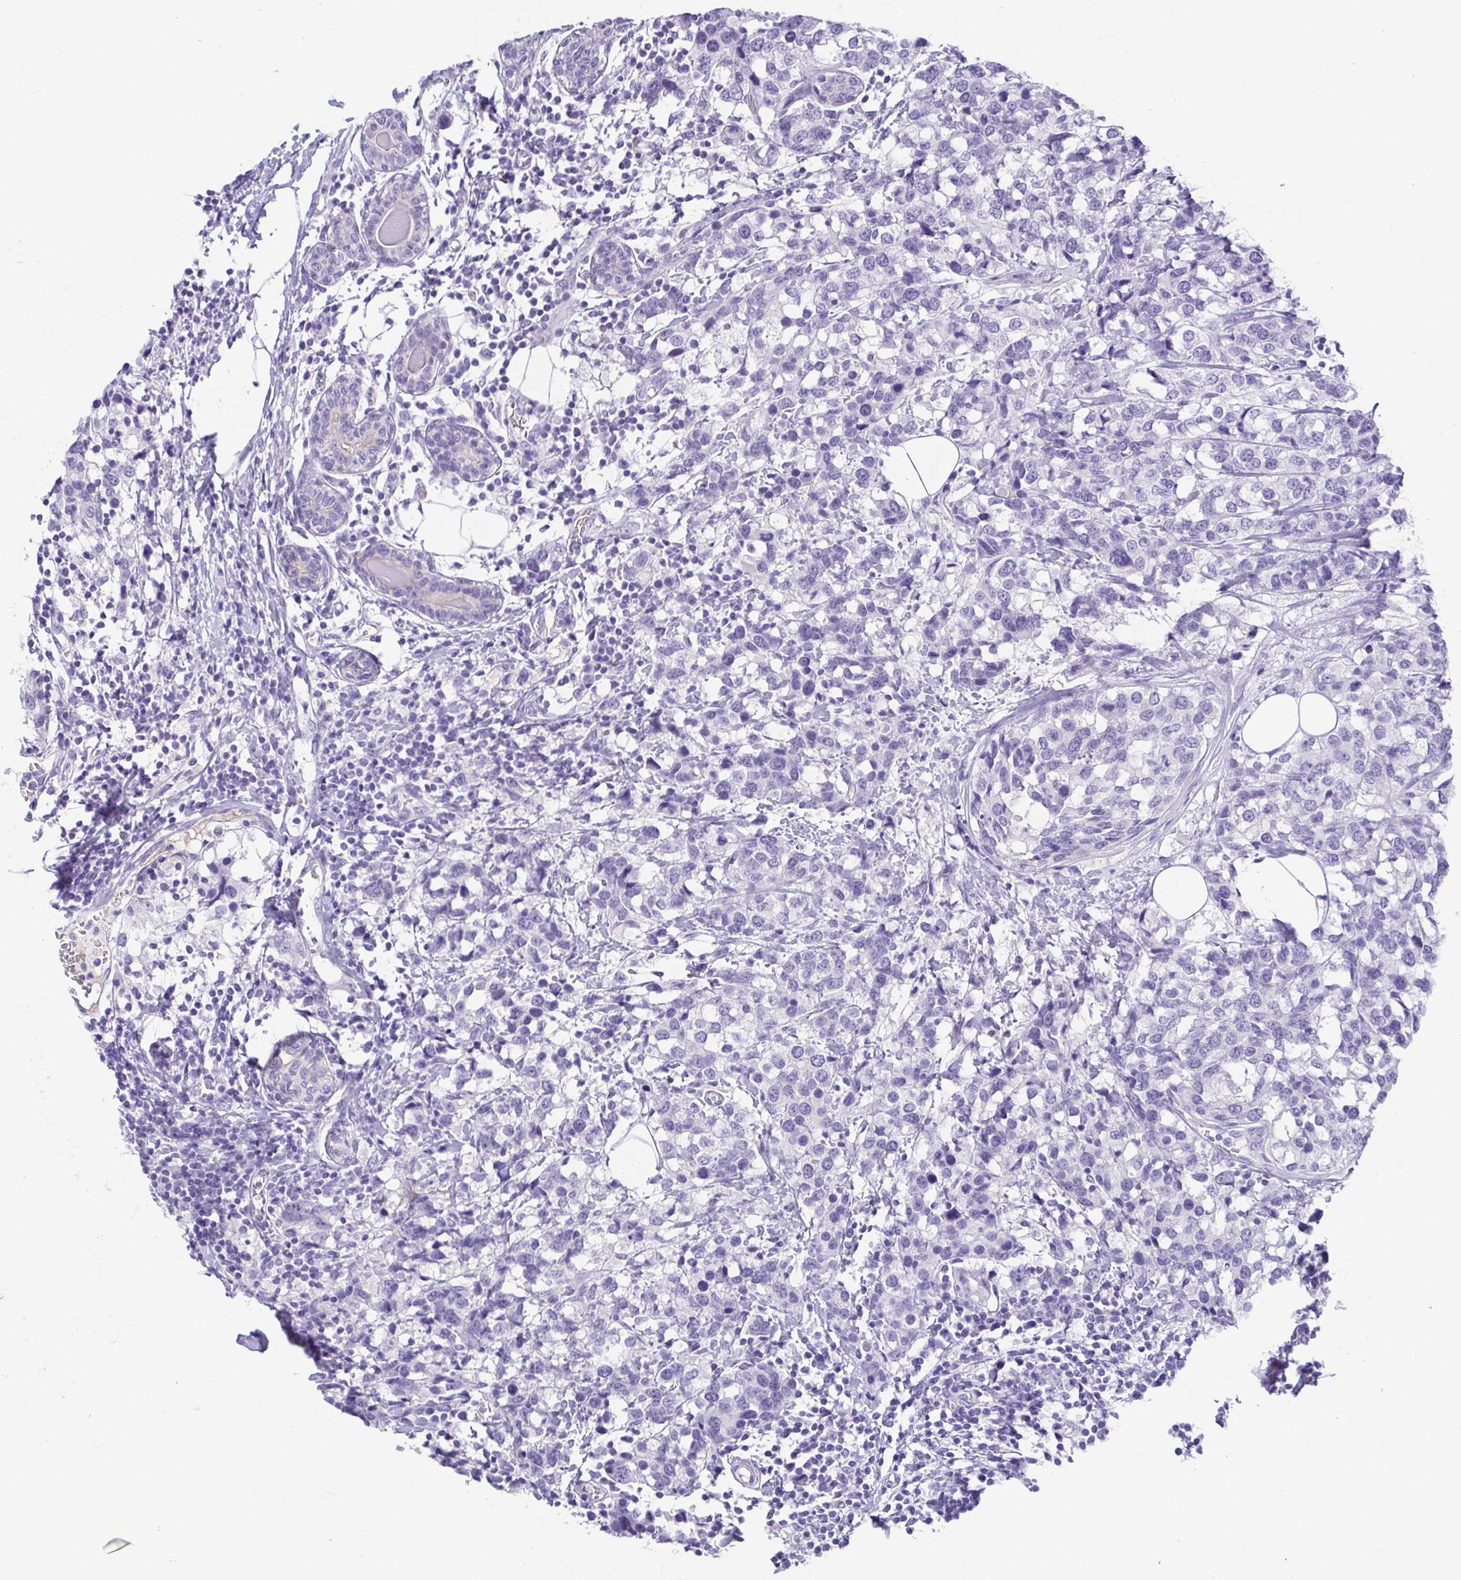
{"staining": {"intensity": "negative", "quantity": "none", "location": "none"}, "tissue": "breast cancer", "cell_type": "Tumor cells", "image_type": "cancer", "snomed": [{"axis": "morphology", "description": "Lobular carcinoma"}, {"axis": "topography", "description": "Breast"}], "caption": "Micrograph shows no protein positivity in tumor cells of breast cancer tissue.", "gene": "SPATA4", "patient": {"sex": "female", "age": 59}}